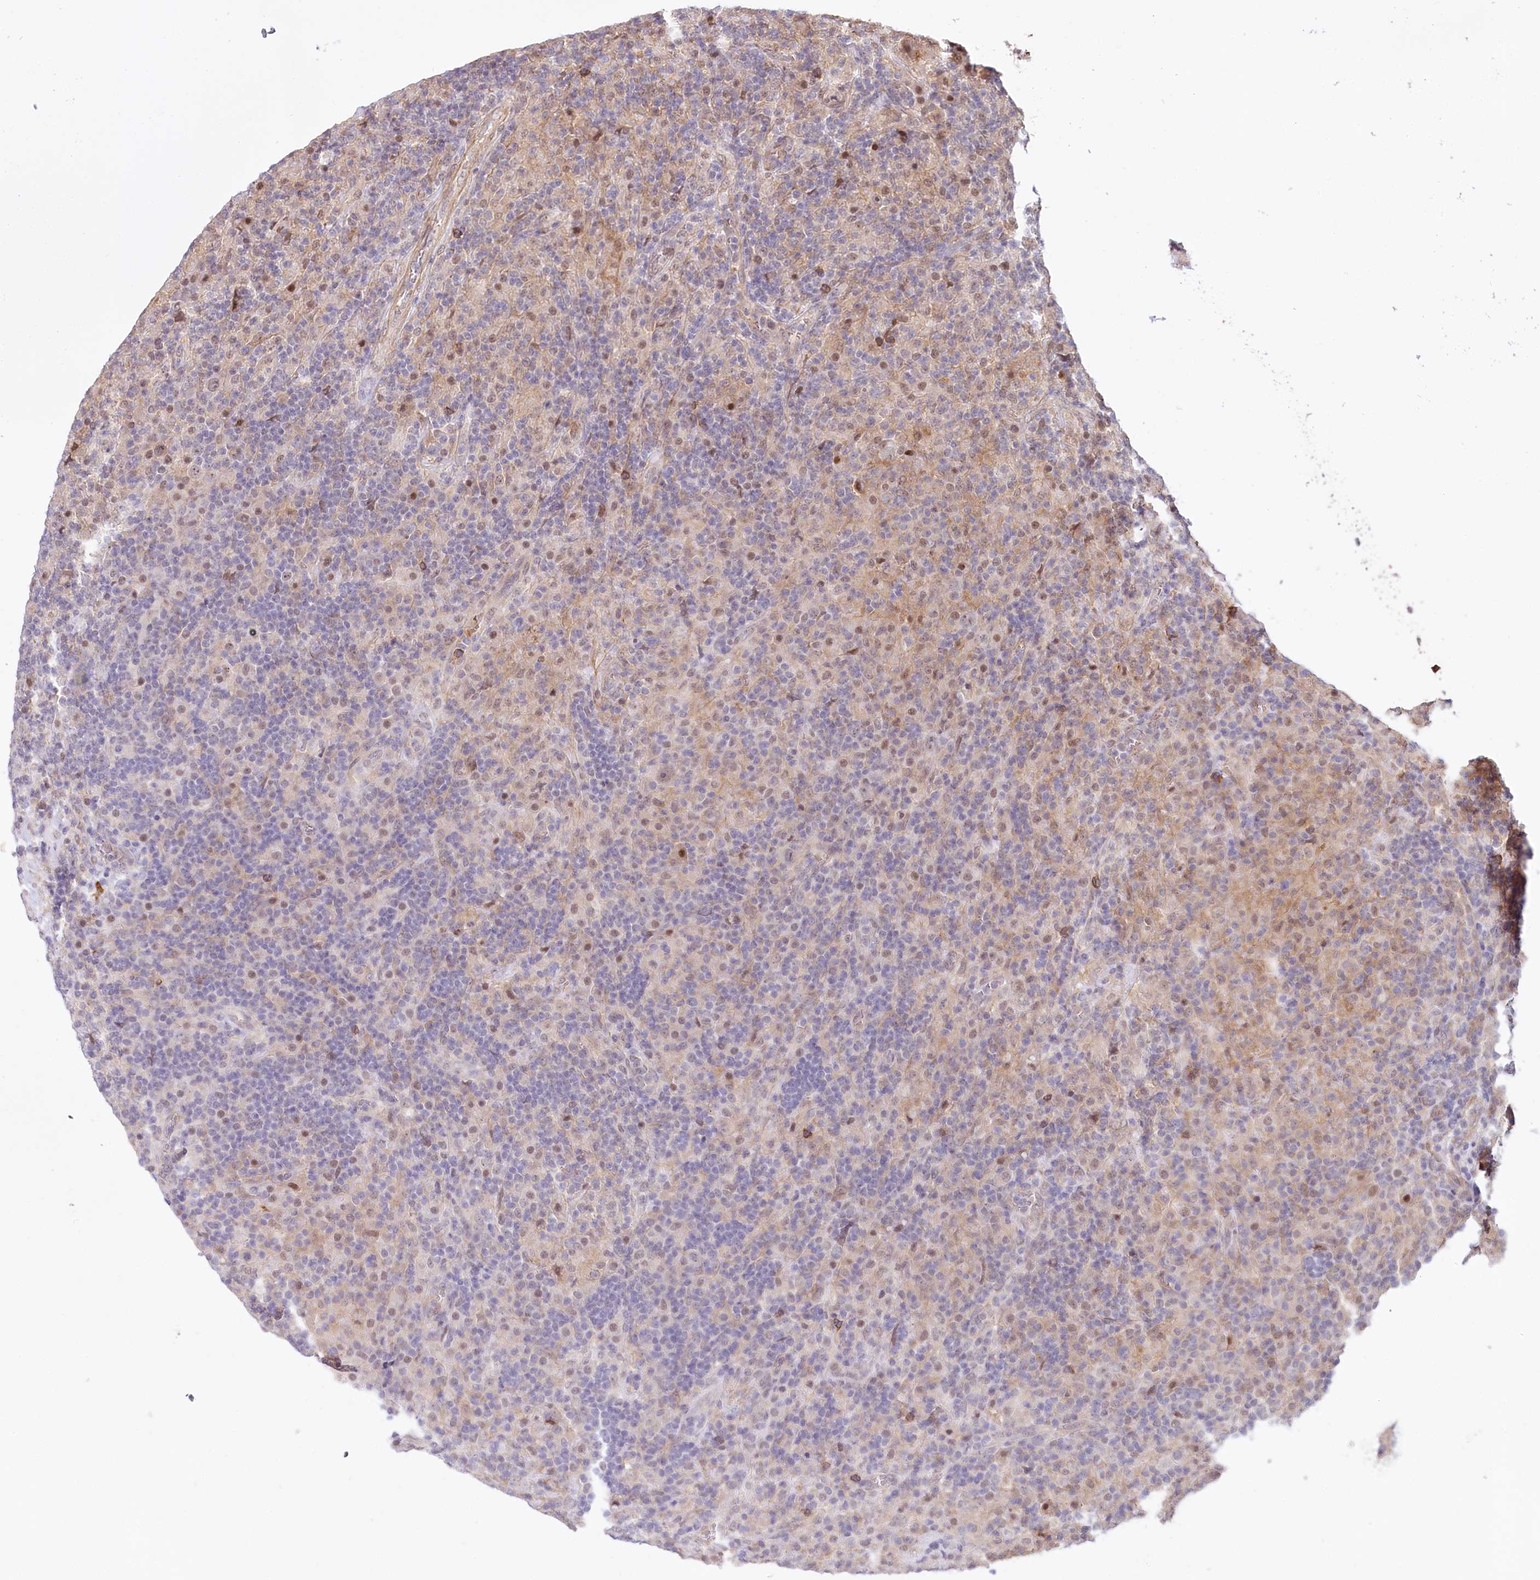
{"staining": {"intensity": "weak", "quantity": "<25%", "location": "nuclear"}, "tissue": "lymphoma", "cell_type": "Tumor cells", "image_type": "cancer", "snomed": [{"axis": "morphology", "description": "Hodgkin's disease, NOS"}, {"axis": "topography", "description": "Lymph node"}], "caption": "Immunohistochemical staining of human lymphoma exhibits no significant staining in tumor cells.", "gene": "TUBGCP2", "patient": {"sex": "male", "age": 70}}